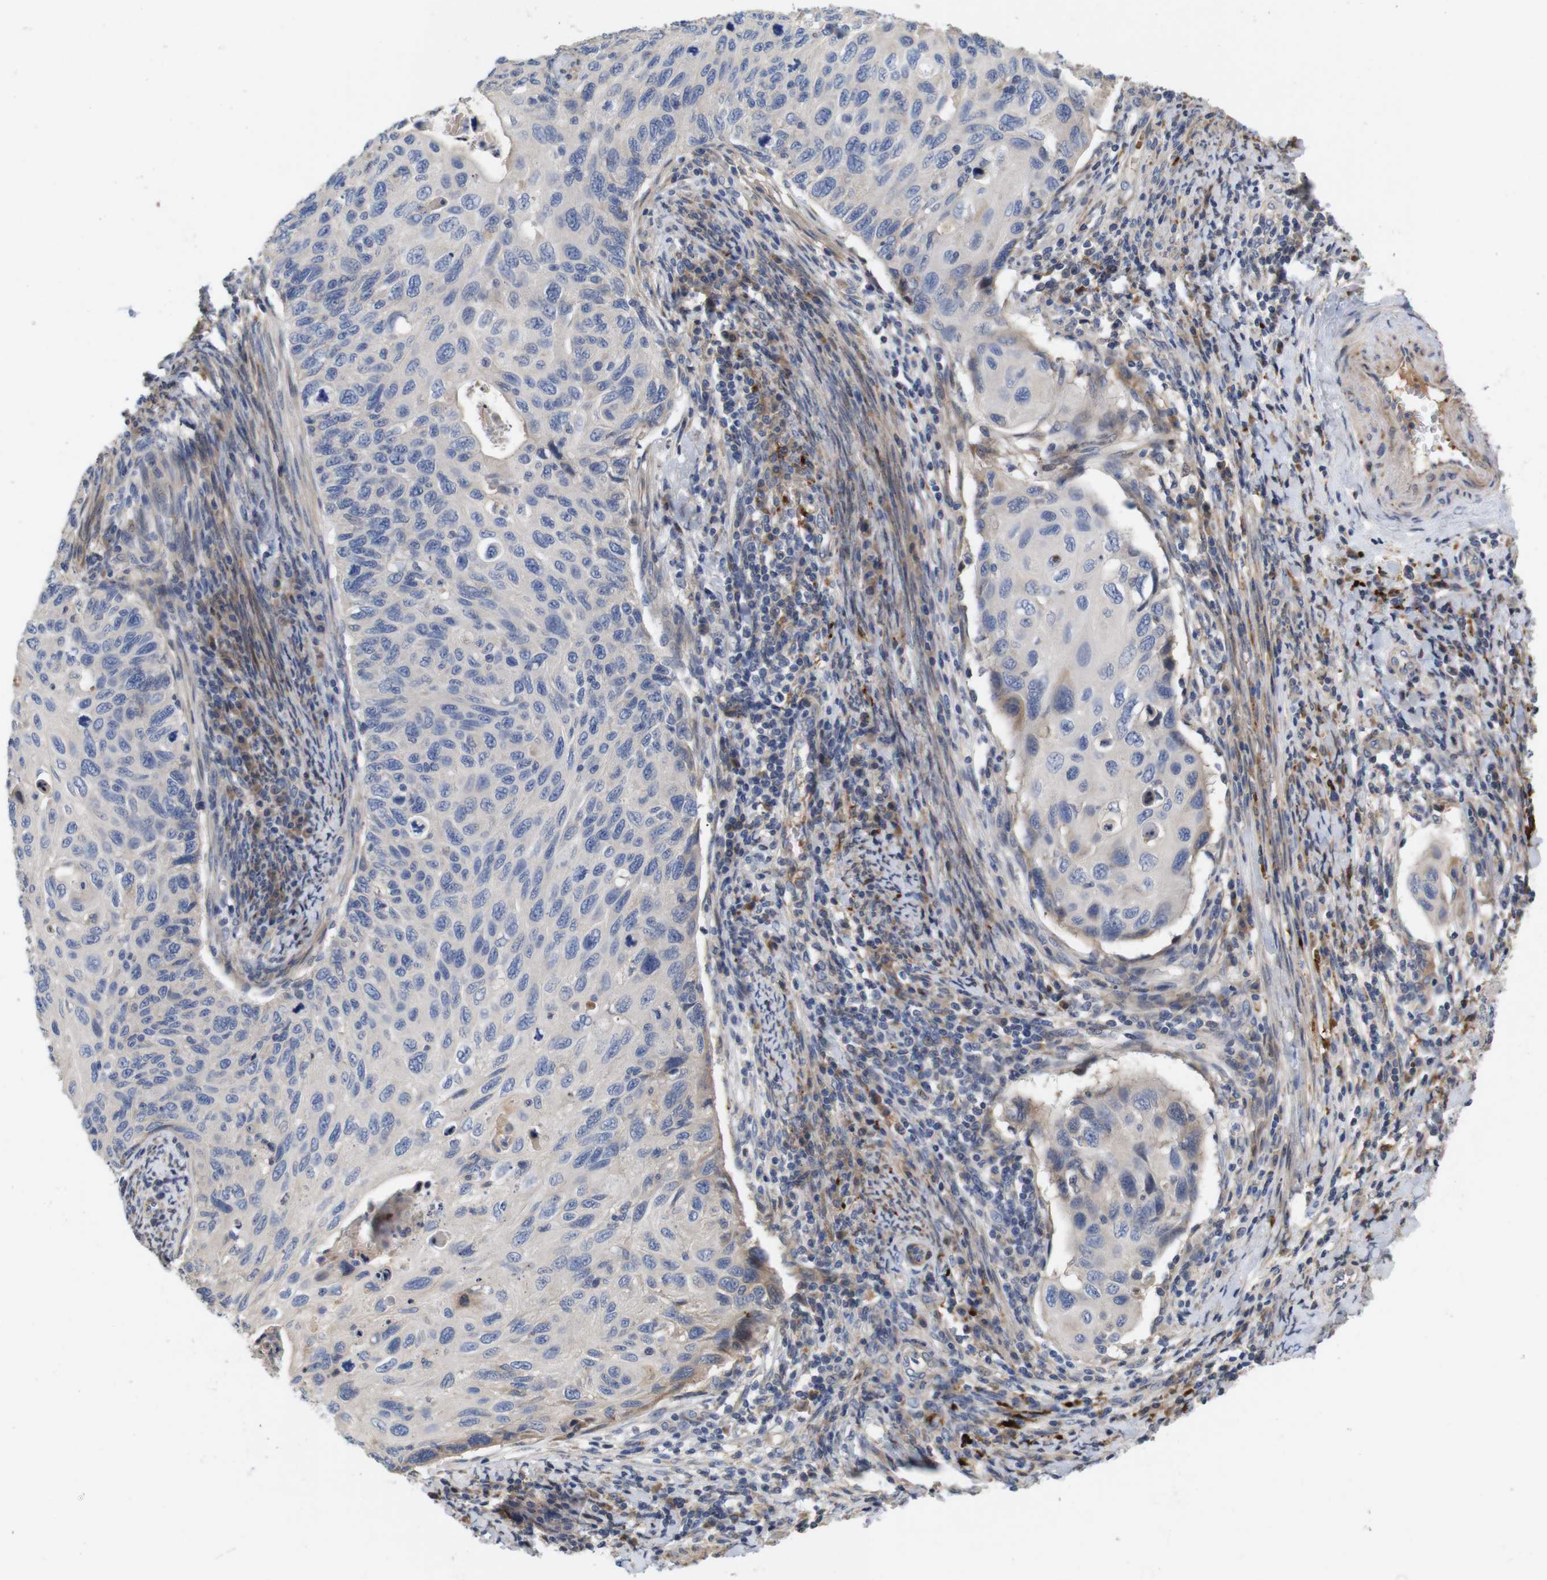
{"staining": {"intensity": "negative", "quantity": "none", "location": "none"}, "tissue": "cervical cancer", "cell_type": "Tumor cells", "image_type": "cancer", "snomed": [{"axis": "morphology", "description": "Squamous cell carcinoma, NOS"}, {"axis": "topography", "description": "Cervix"}], "caption": "The image demonstrates no staining of tumor cells in cervical squamous cell carcinoma.", "gene": "SPRY3", "patient": {"sex": "female", "age": 70}}